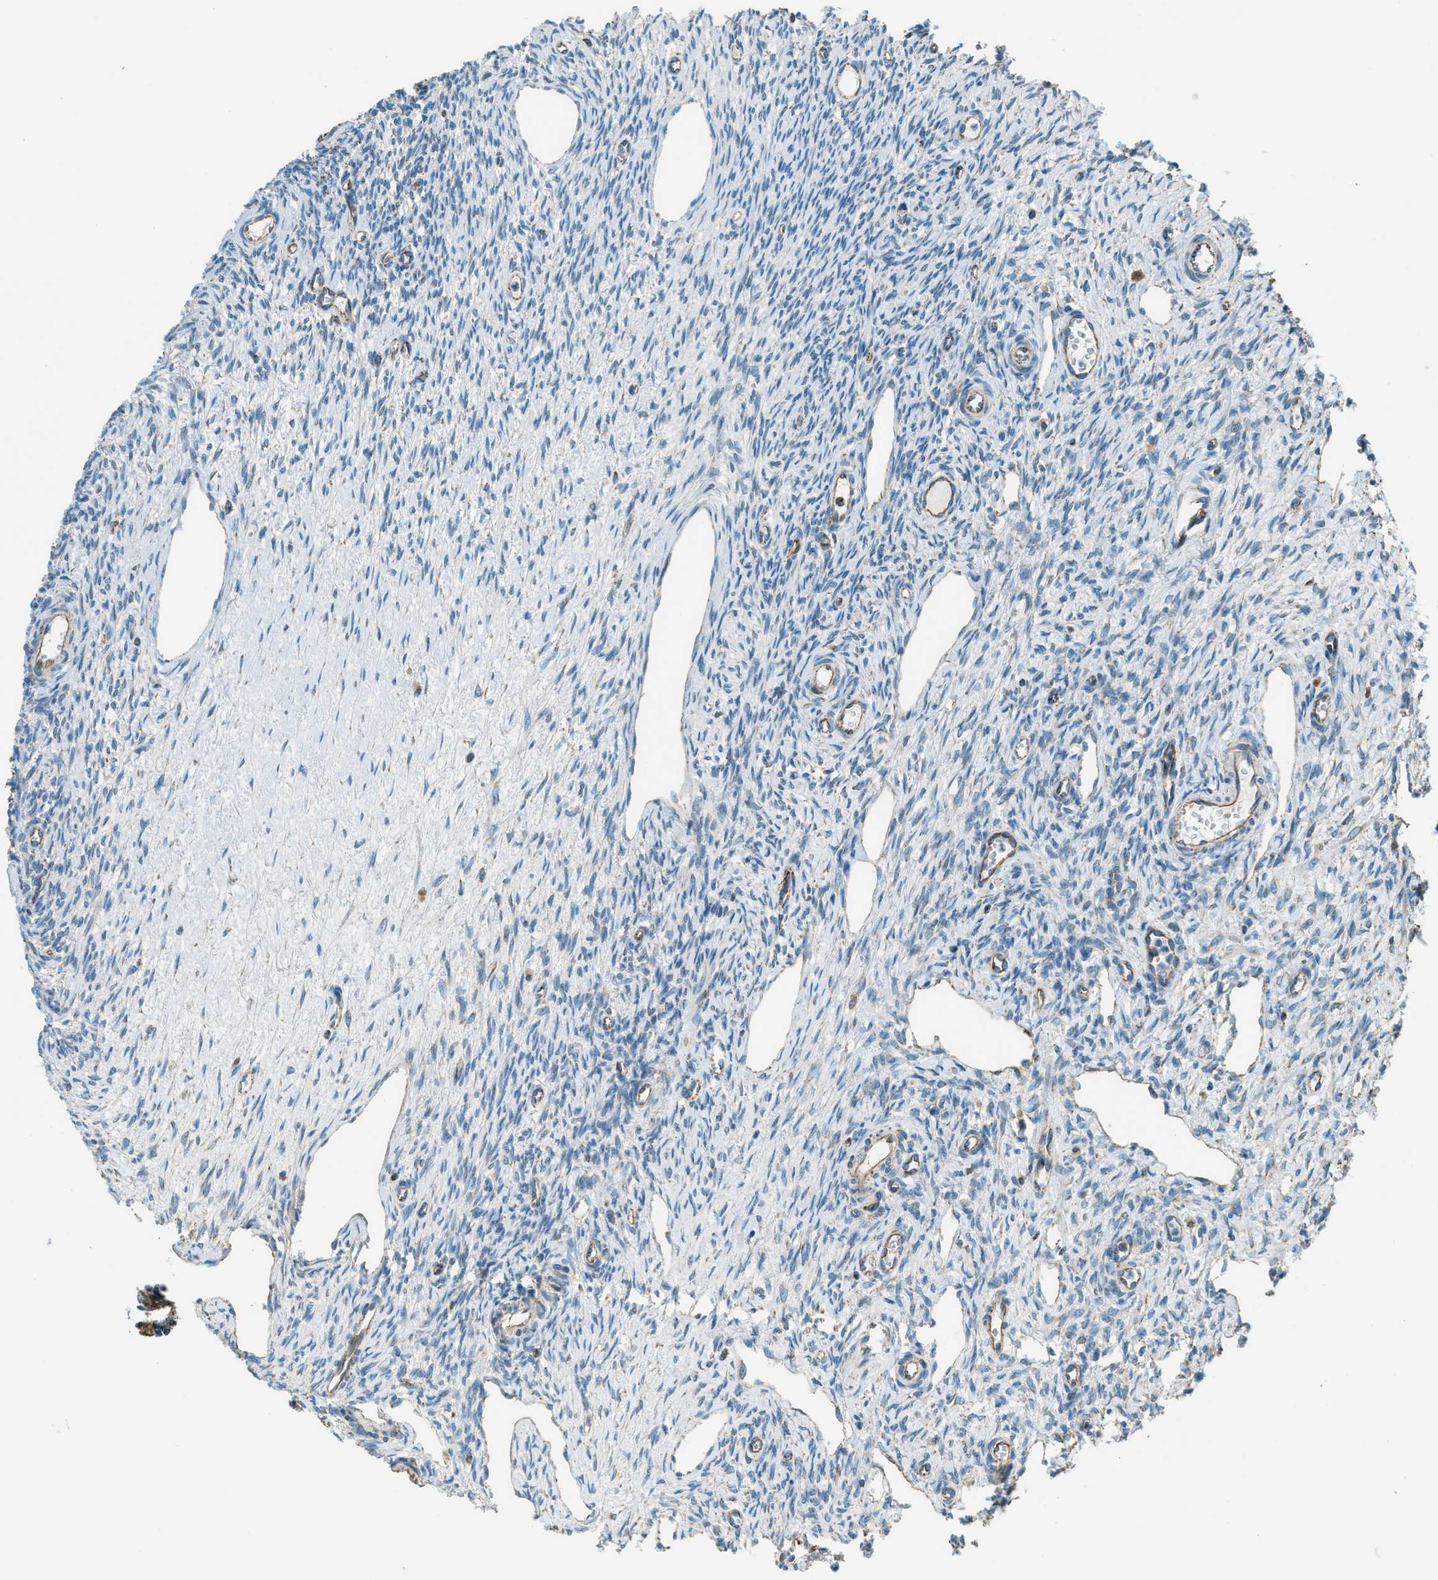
{"staining": {"intensity": "strong", "quantity": "25%-75%", "location": "cytoplasmic/membranous"}, "tissue": "ovary", "cell_type": "Follicle cells", "image_type": "normal", "snomed": [{"axis": "morphology", "description": "Normal tissue, NOS"}, {"axis": "topography", "description": "Ovary"}], "caption": "Immunohistochemistry histopathology image of benign ovary: ovary stained using immunohistochemistry (IHC) reveals high levels of strong protein expression localized specifically in the cytoplasmic/membranous of follicle cells, appearing as a cytoplasmic/membranous brown color.", "gene": "CHST15", "patient": {"sex": "female", "age": 33}}